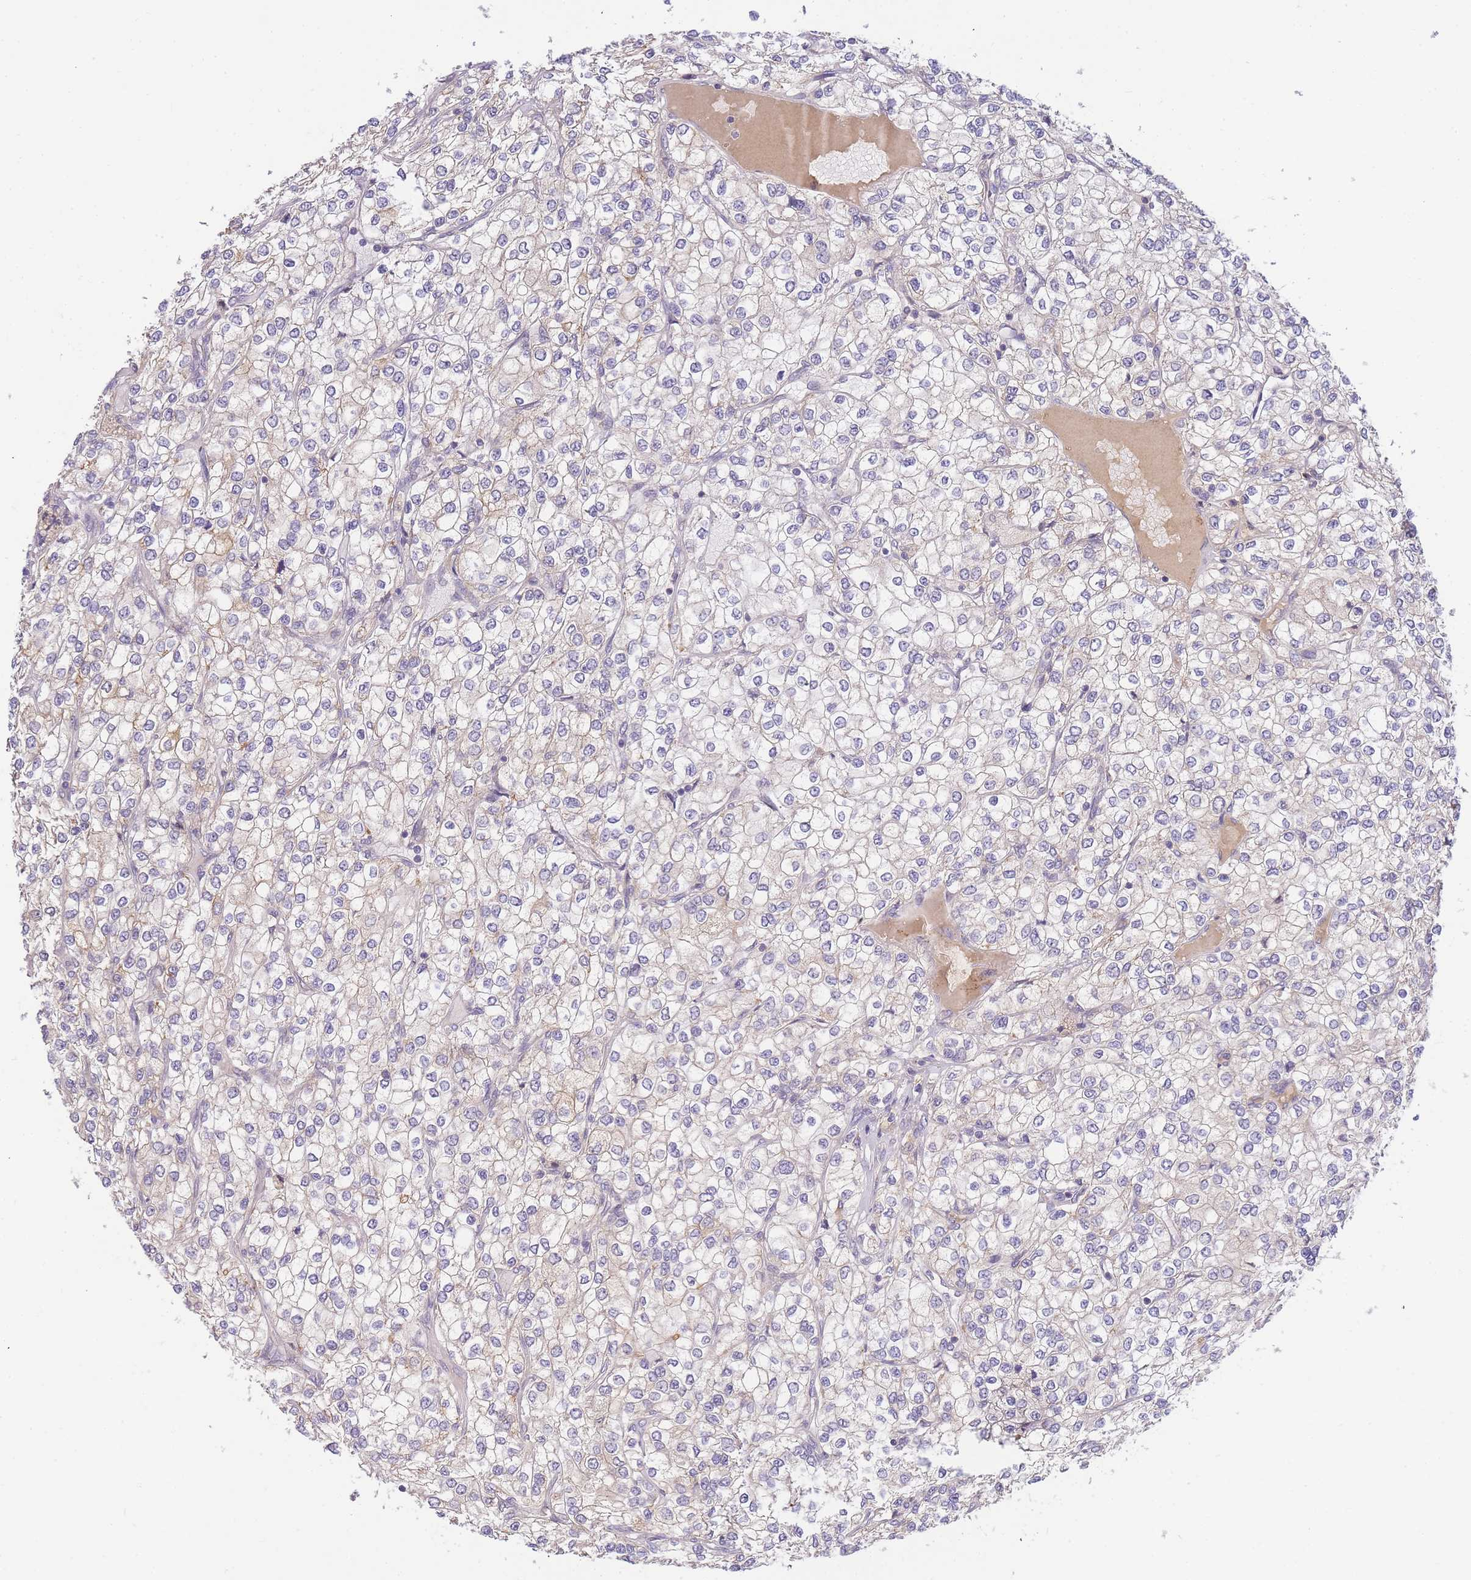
{"staining": {"intensity": "negative", "quantity": "none", "location": "none"}, "tissue": "renal cancer", "cell_type": "Tumor cells", "image_type": "cancer", "snomed": [{"axis": "morphology", "description": "Adenocarcinoma, NOS"}, {"axis": "topography", "description": "Kidney"}], "caption": "Immunohistochemistry (IHC) of human adenocarcinoma (renal) reveals no staining in tumor cells.", "gene": "ZNF577", "patient": {"sex": "male", "age": 80}}